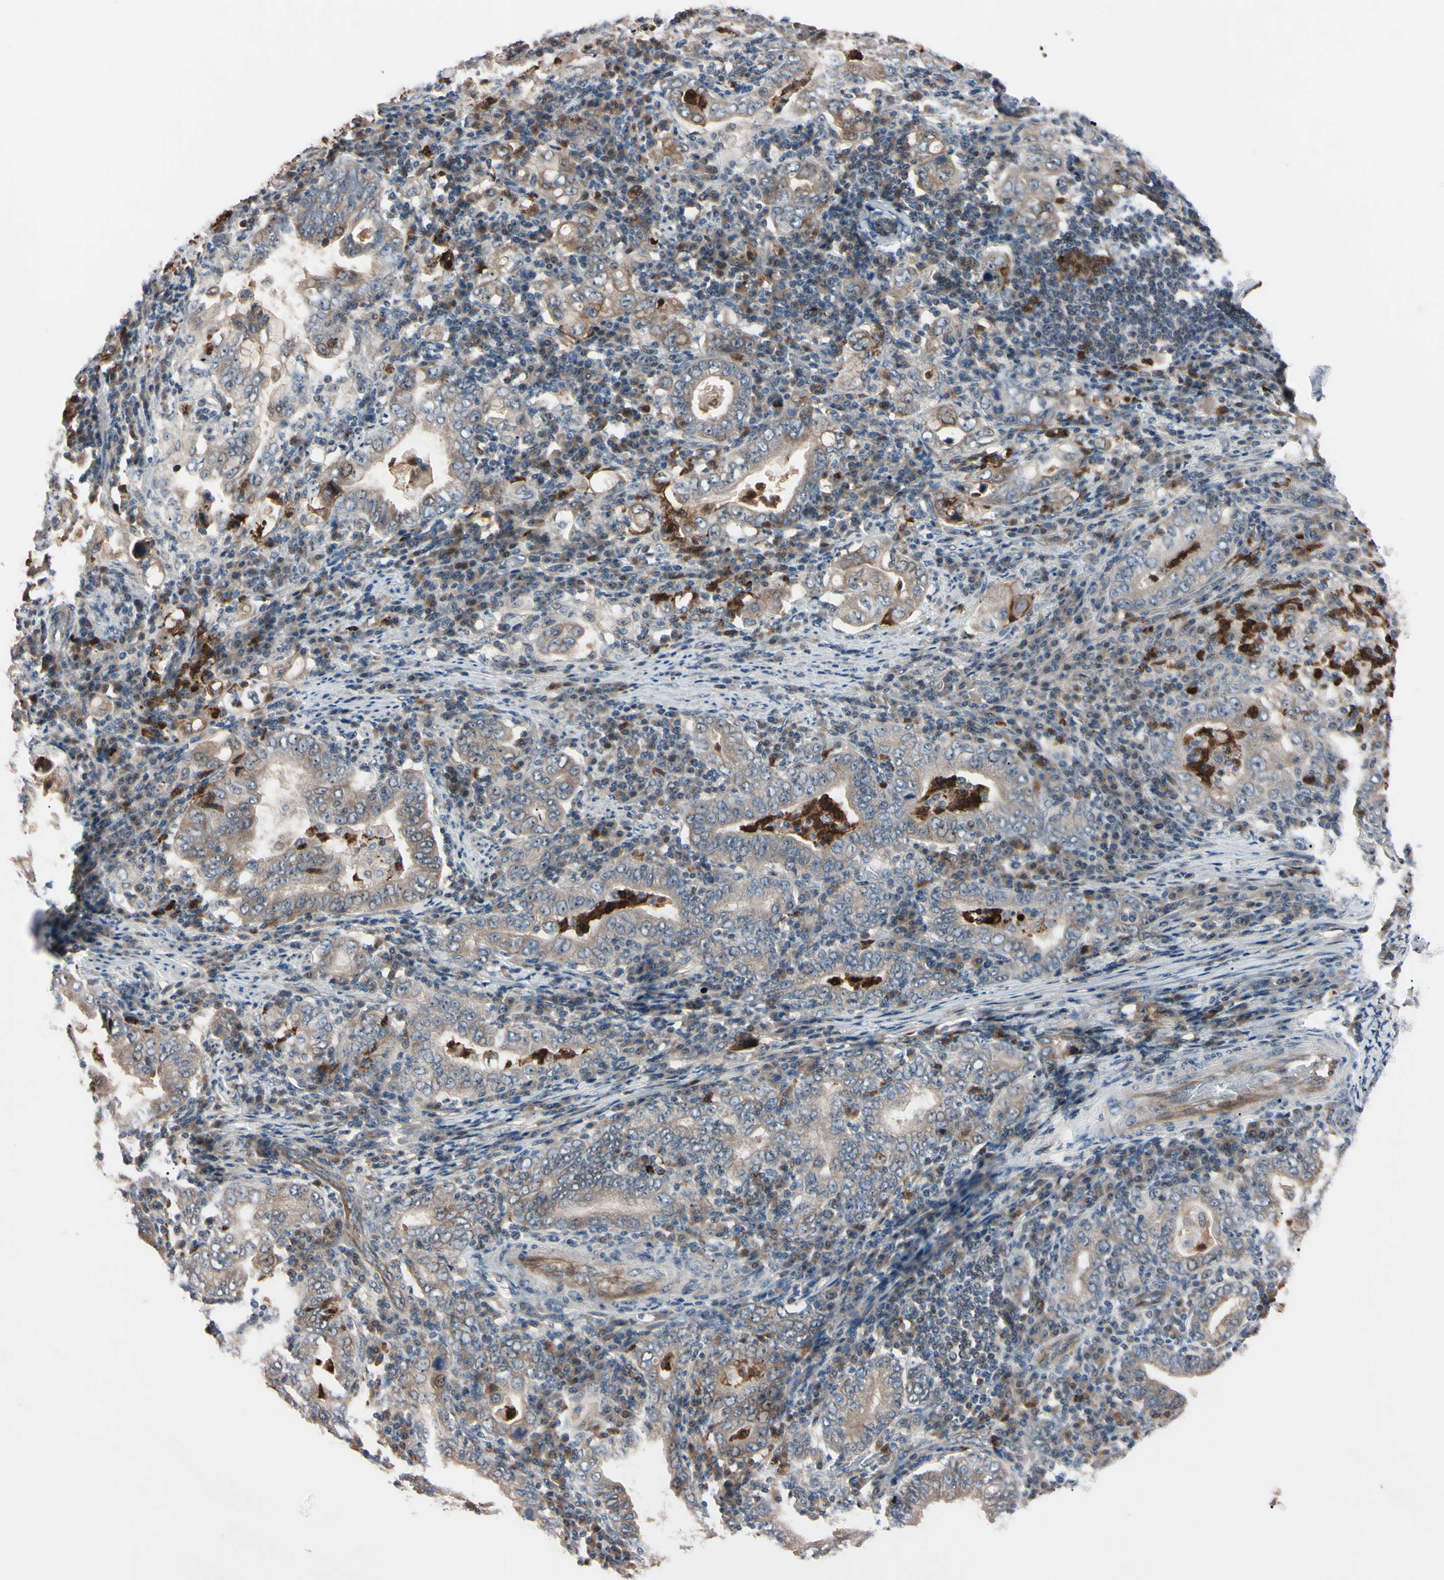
{"staining": {"intensity": "weak", "quantity": ">75%", "location": "cytoplasmic/membranous"}, "tissue": "stomach cancer", "cell_type": "Tumor cells", "image_type": "cancer", "snomed": [{"axis": "morphology", "description": "Normal tissue, NOS"}, {"axis": "morphology", "description": "Adenocarcinoma, NOS"}, {"axis": "topography", "description": "Esophagus"}, {"axis": "topography", "description": "Stomach, upper"}, {"axis": "topography", "description": "Peripheral nerve tissue"}], "caption": "Stomach adenocarcinoma was stained to show a protein in brown. There is low levels of weak cytoplasmic/membranous positivity in approximately >75% of tumor cells. (DAB = brown stain, brightfield microscopy at high magnification).", "gene": "TRAF5", "patient": {"sex": "male", "age": 62}}